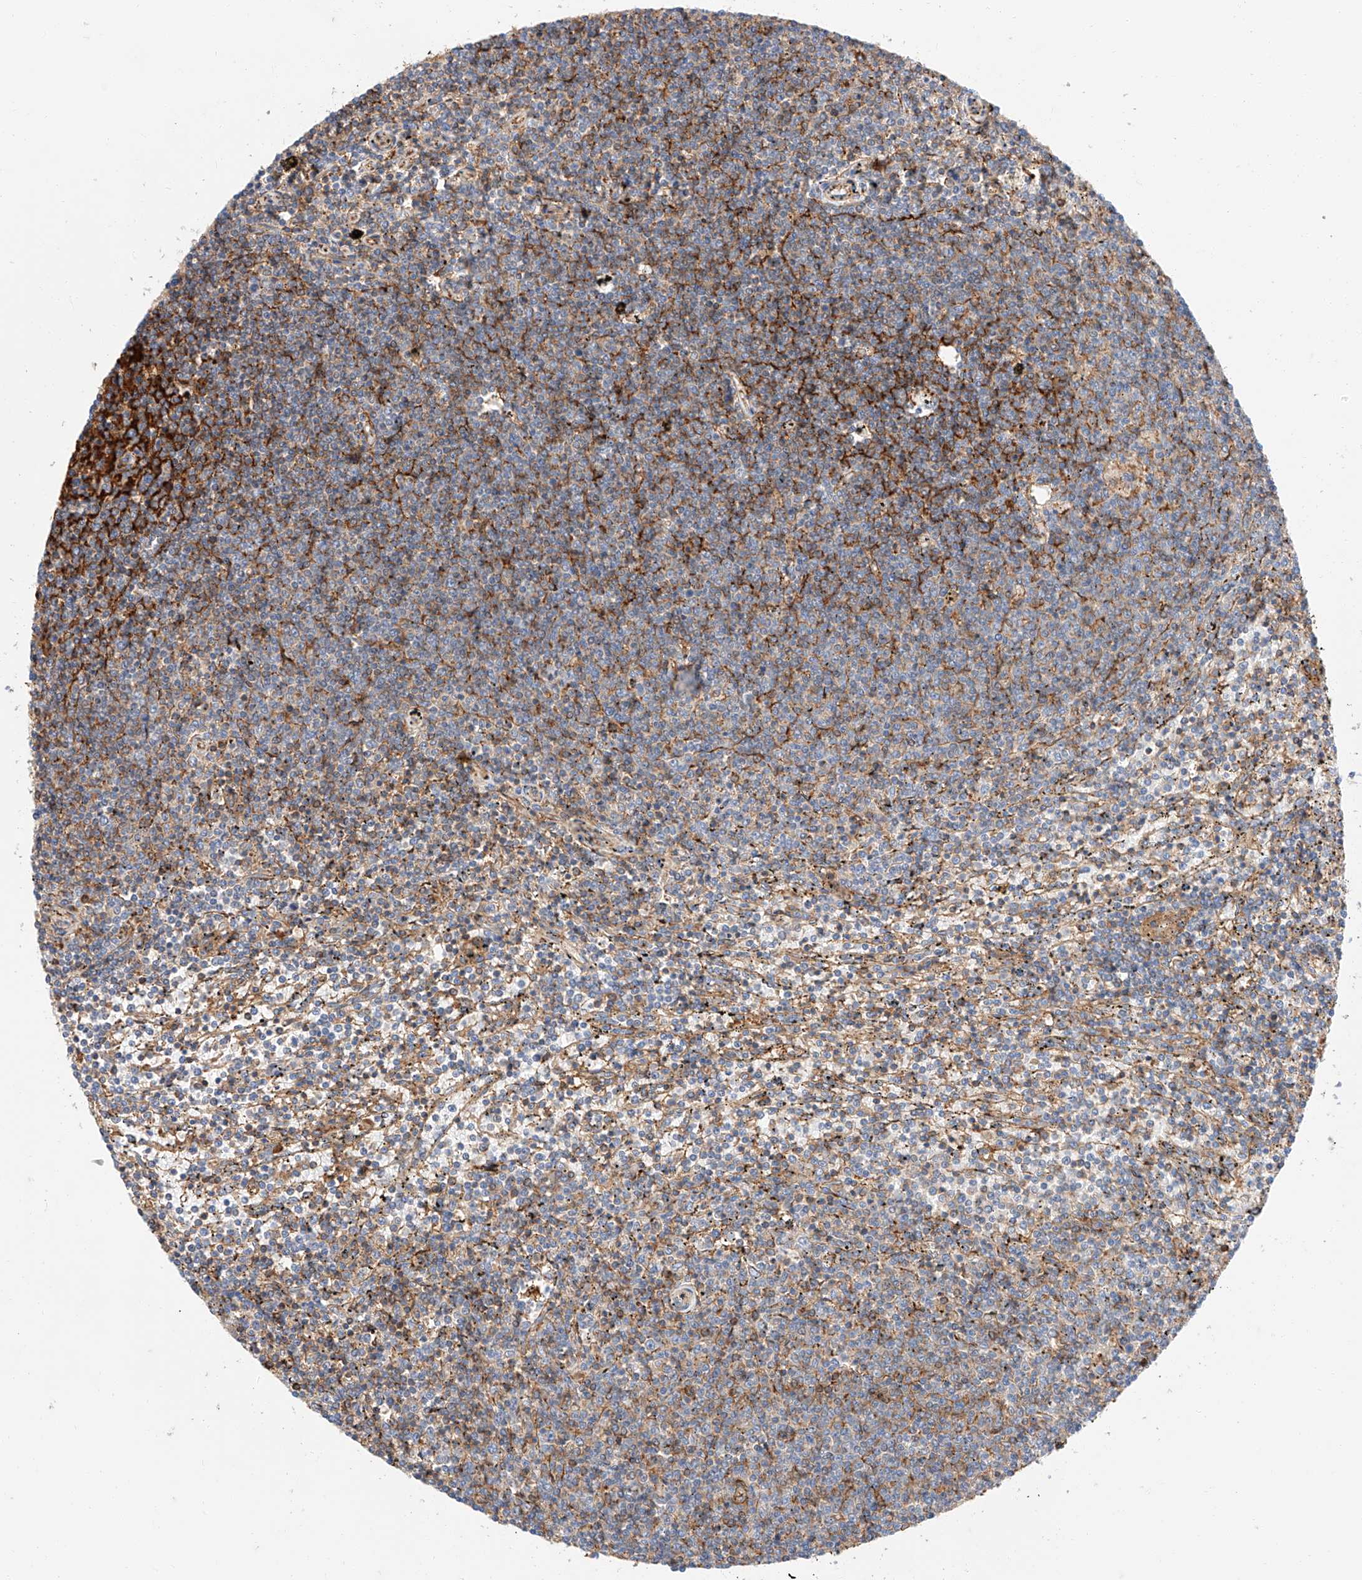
{"staining": {"intensity": "weak", "quantity": "<25%", "location": "cytoplasmic/membranous"}, "tissue": "lymphoma", "cell_type": "Tumor cells", "image_type": "cancer", "snomed": [{"axis": "morphology", "description": "Malignant lymphoma, non-Hodgkin's type, Low grade"}, {"axis": "topography", "description": "Spleen"}], "caption": "Histopathology image shows no protein expression in tumor cells of low-grade malignant lymphoma, non-Hodgkin's type tissue. Brightfield microscopy of IHC stained with DAB (3,3'-diaminobenzidine) (brown) and hematoxylin (blue), captured at high magnification.", "gene": "HAUS4", "patient": {"sex": "female", "age": 50}}